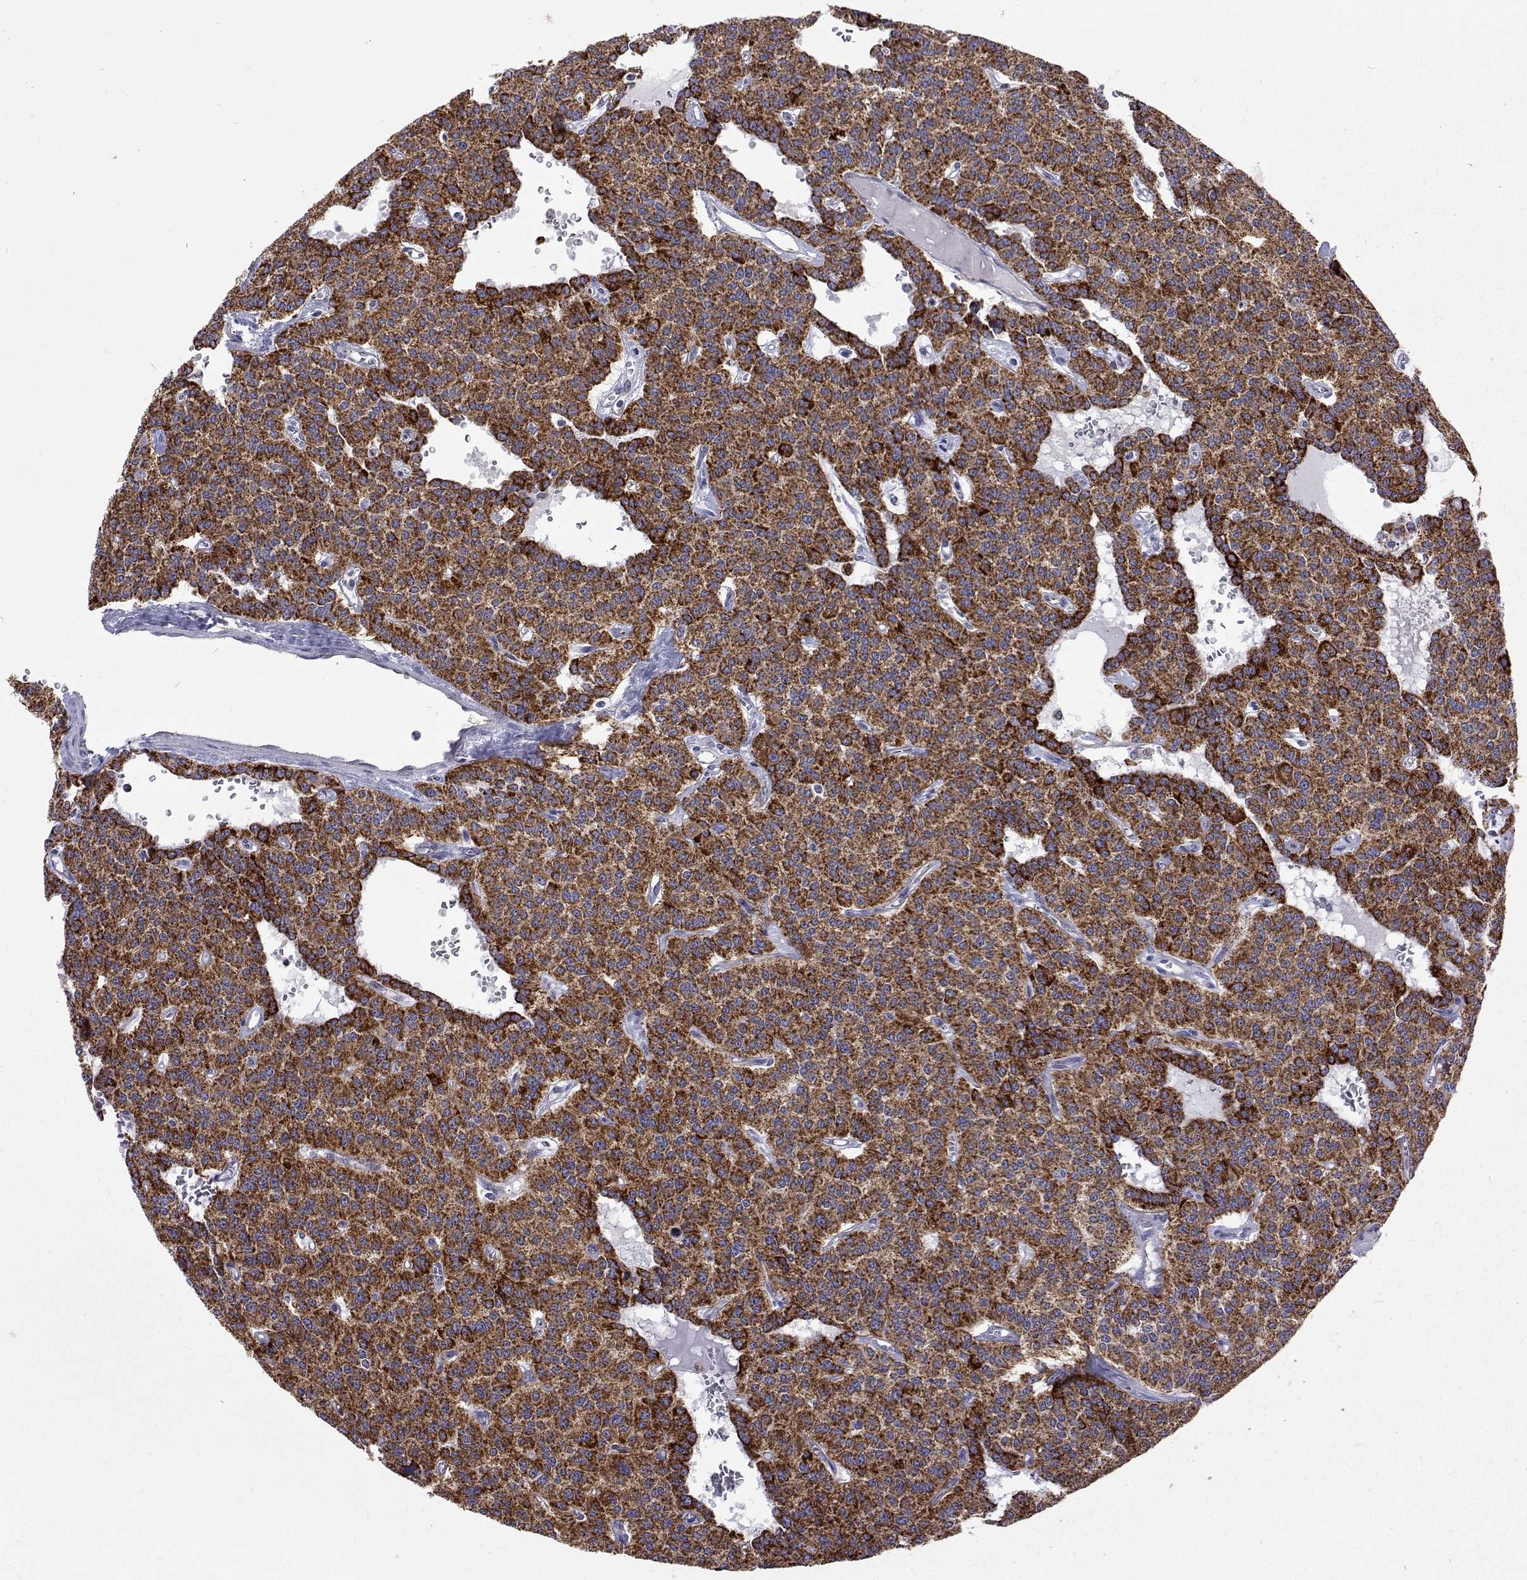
{"staining": {"intensity": "strong", "quantity": ">75%", "location": "cytoplasmic/membranous"}, "tissue": "carcinoid", "cell_type": "Tumor cells", "image_type": "cancer", "snomed": [{"axis": "morphology", "description": "Carcinoid, malignant, NOS"}, {"axis": "topography", "description": "Lung"}], "caption": "Immunohistochemistry histopathology image of neoplastic tissue: human carcinoid stained using IHC displays high levels of strong protein expression localized specifically in the cytoplasmic/membranous of tumor cells, appearing as a cytoplasmic/membranous brown color.", "gene": "MCCC2", "patient": {"sex": "female", "age": 71}}